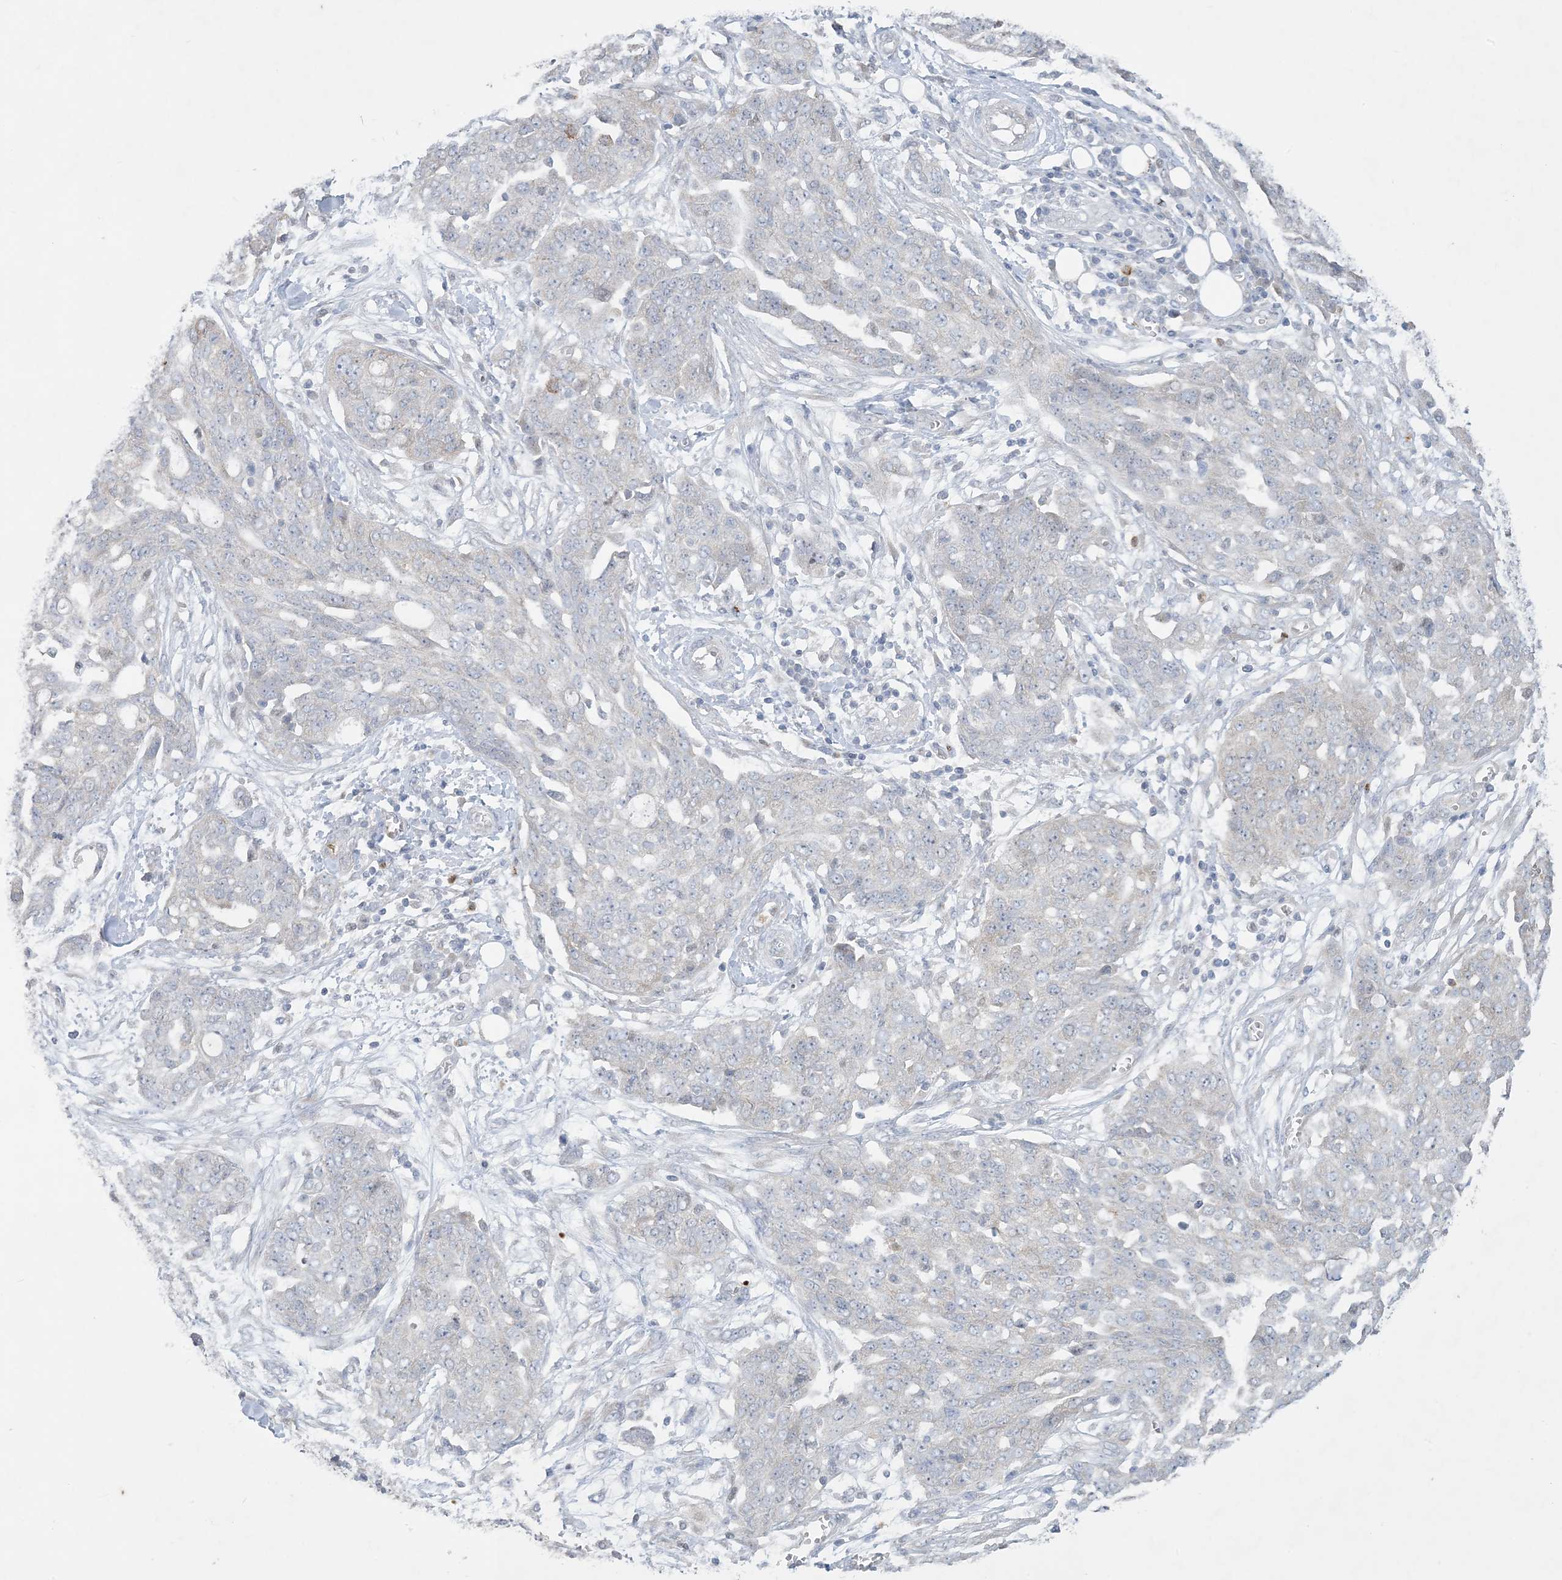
{"staining": {"intensity": "negative", "quantity": "none", "location": "none"}, "tissue": "ovarian cancer", "cell_type": "Tumor cells", "image_type": "cancer", "snomed": [{"axis": "morphology", "description": "Cystadenocarcinoma, serous, NOS"}, {"axis": "topography", "description": "Soft tissue"}, {"axis": "topography", "description": "Ovary"}], "caption": "High power microscopy image of an IHC micrograph of ovarian serous cystadenocarcinoma, revealing no significant staining in tumor cells.", "gene": "KIF3A", "patient": {"sex": "female", "age": 57}}